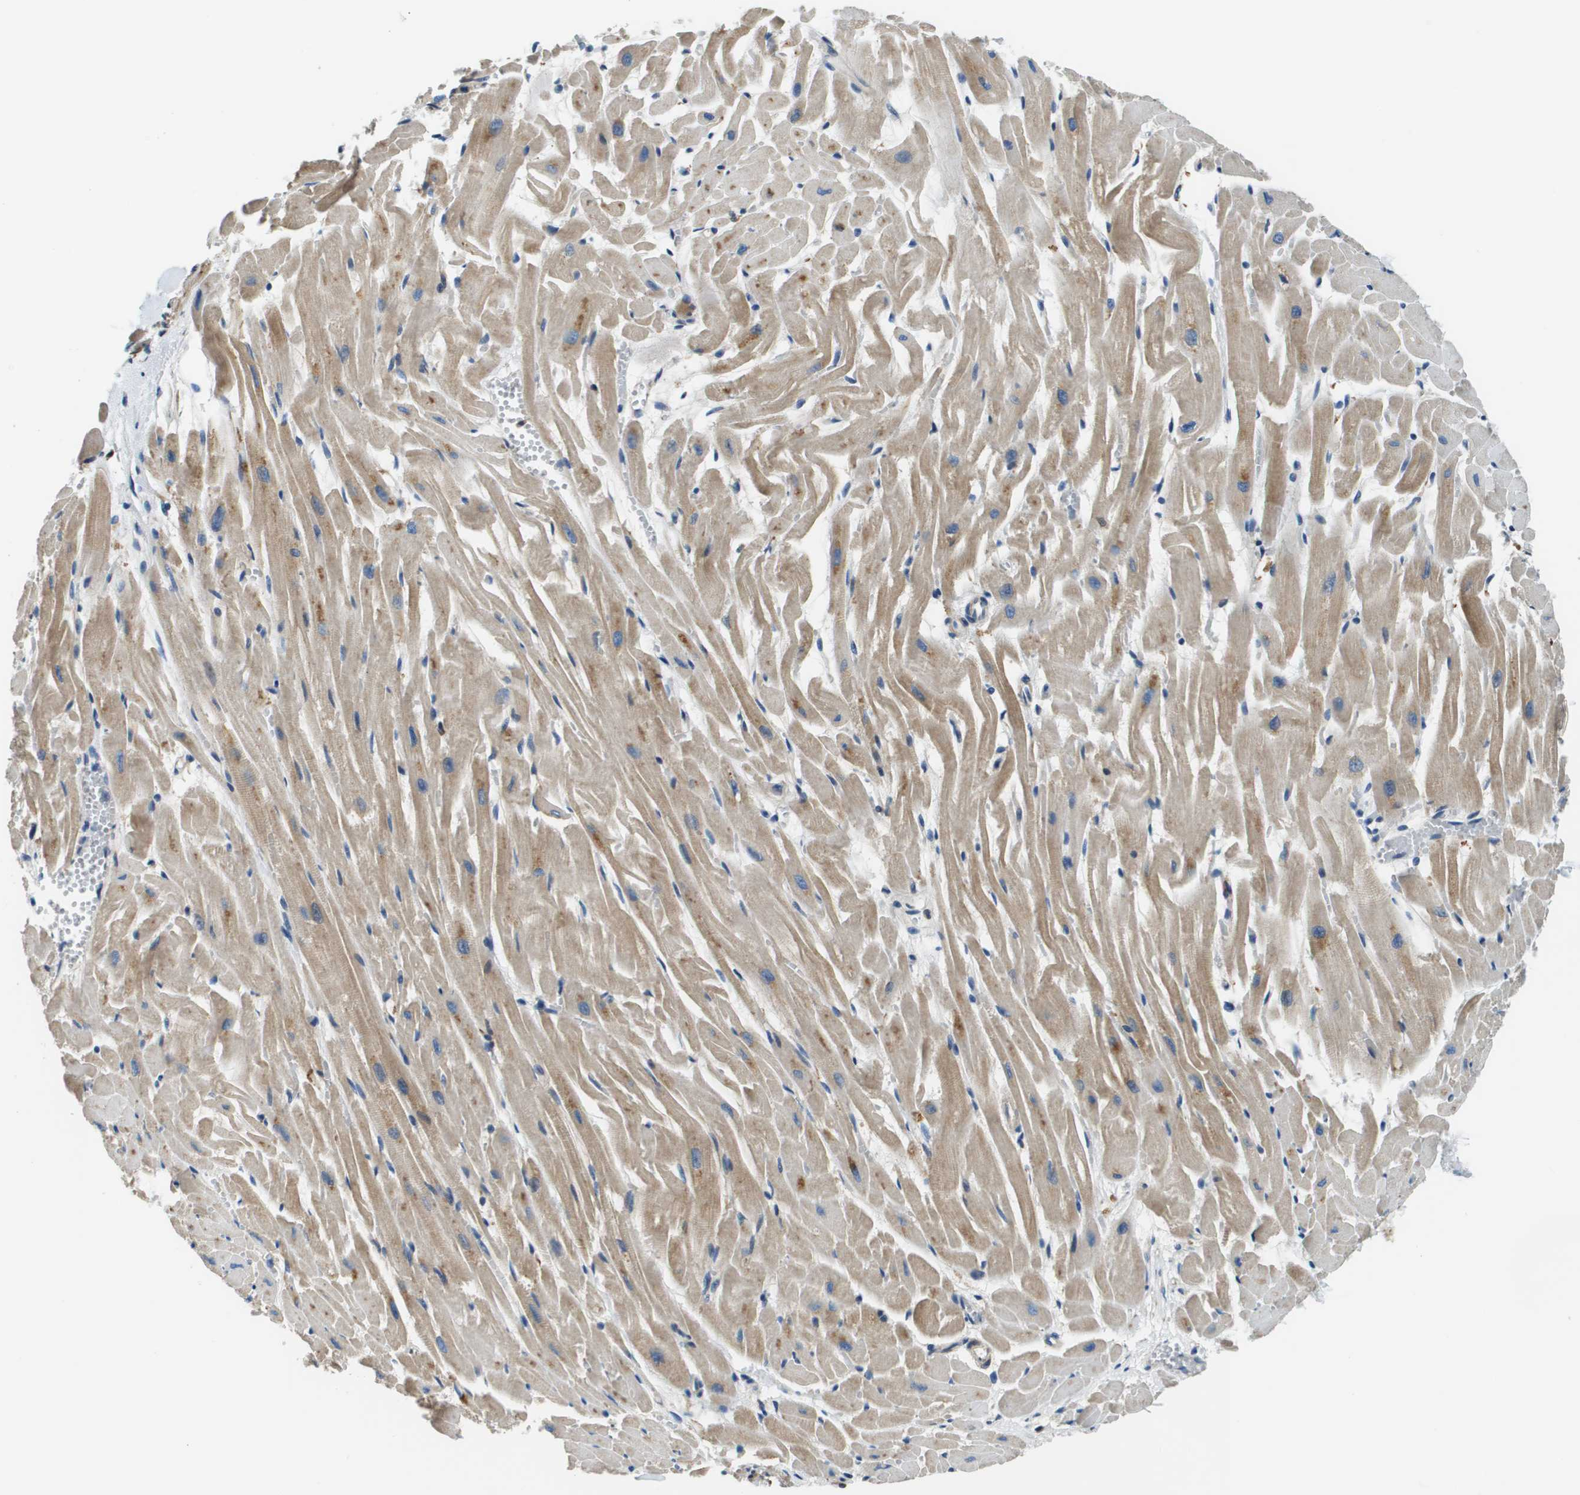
{"staining": {"intensity": "moderate", "quantity": ">75%", "location": "cytoplasmic/membranous"}, "tissue": "heart muscle", "cell_type": "Cardiomyocytes", "image_type": "normal", "snomed": [{"axis": "morphology", "description": "Normal tissue, NOS"}, {"axis": "topography", "description": "Heart"}], "caption": "Protein expression by IHC reveals moderate cytoplasmic/membranous expression in about >75% of cardiomyocytes in normal heart muscle.", "gene": "CNPY3", "patient": {"sex": "female", "age": 19}}